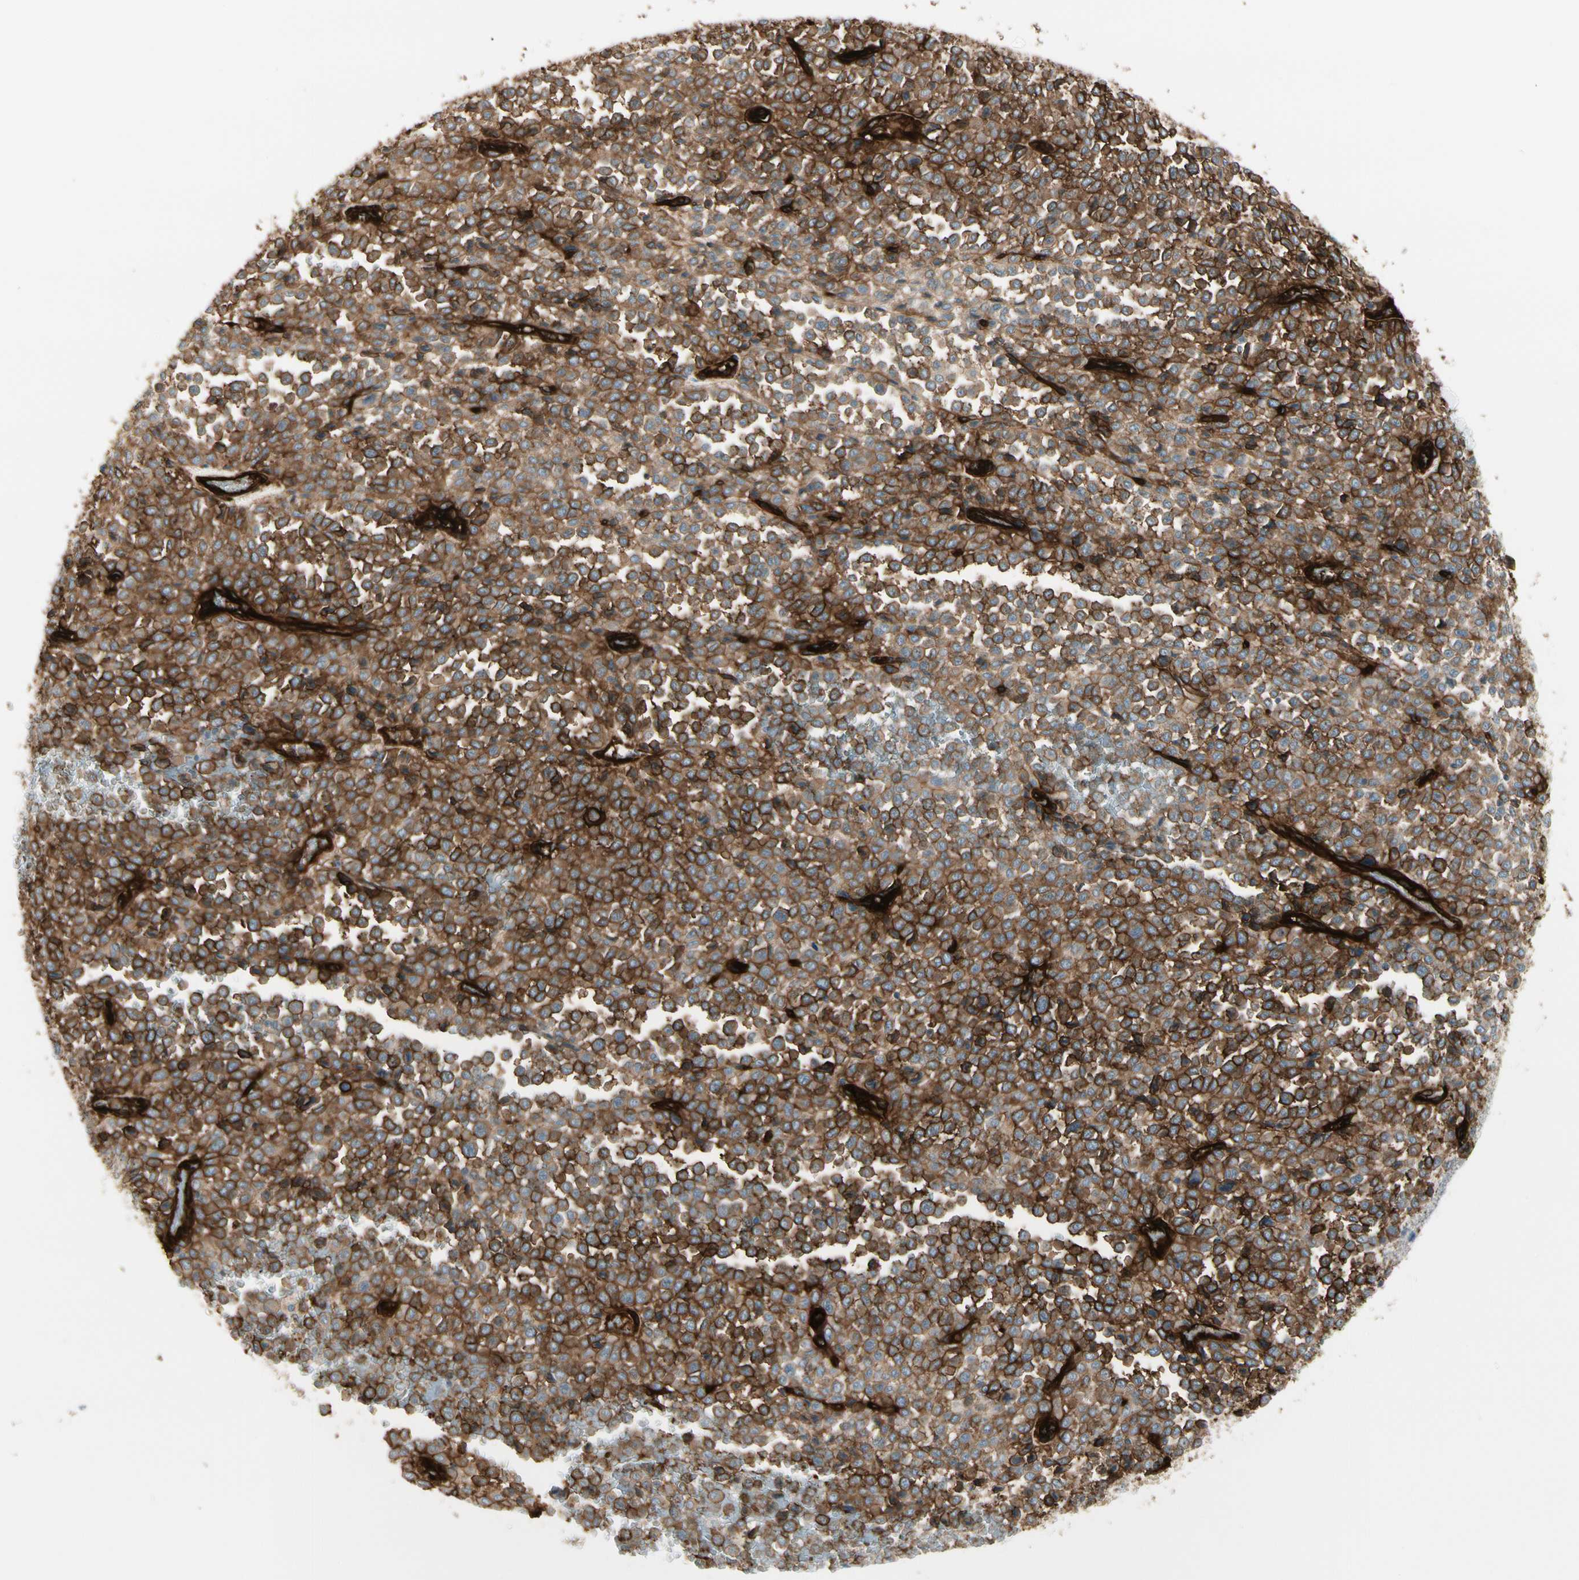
{"staining": {"intensity": "strong", "quantity": ">75%", "location": "cytoplasmic/membranous"}, "tissue": "melanoma", "cell_type": "Tumor cells", "image_type": "cancer", "snomed": [{"axis": "morphology", "description": "Malignant melanoma, Metastatic site"}, {"axis": "topography", "description": "Pancreas"}], "caption": "A brown stain shows strong cytoplasmic/membranous staining of a protein in human melanoma tumor cells.", "gene": "MCAM", "patient": {"sex": "female", "age": 30}}